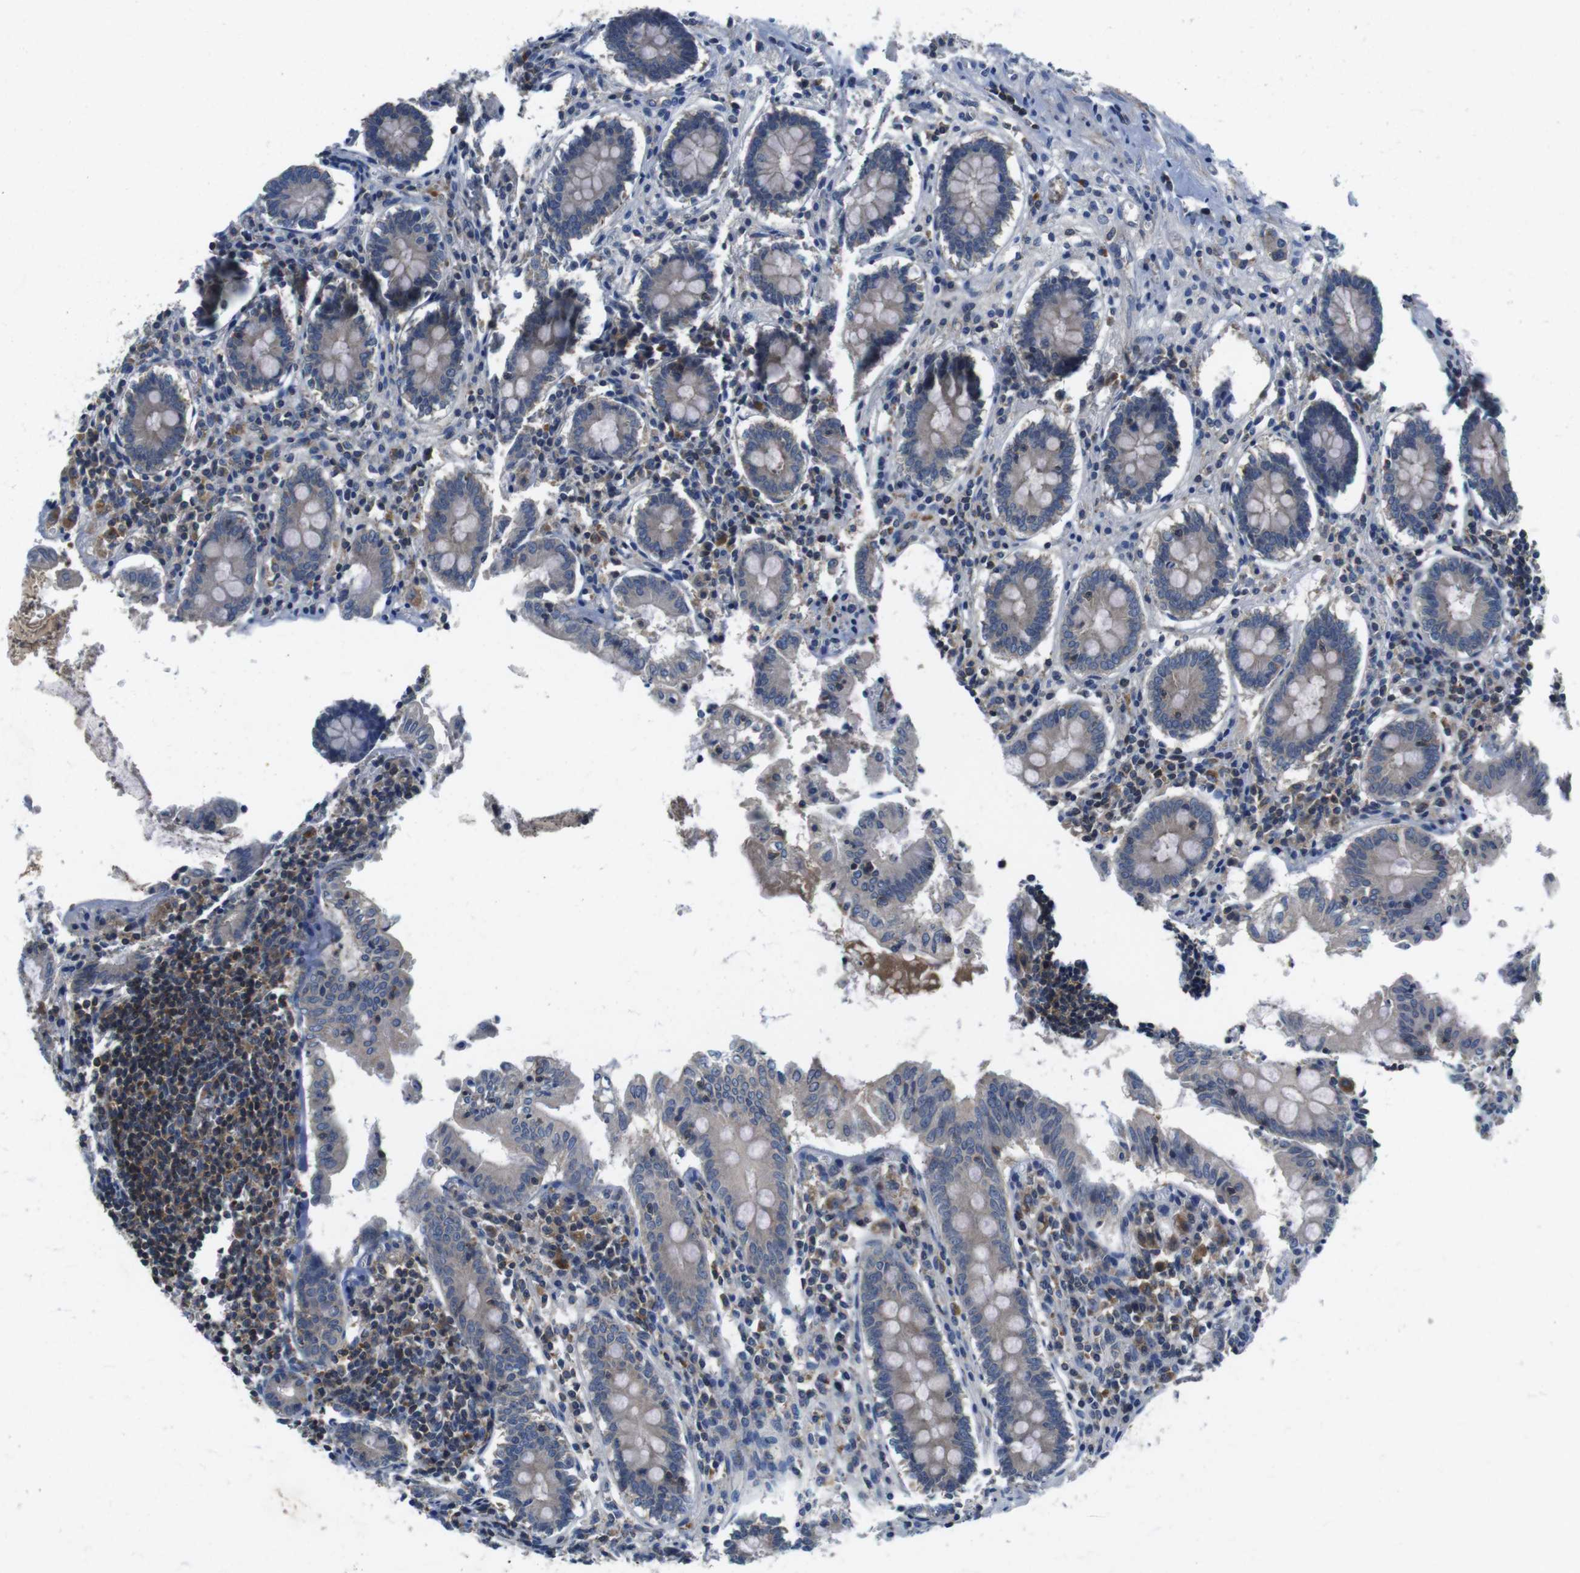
{"staining": {"intensity": "weak", "quantity": "<25%", "location": "cytoplasmic/membranous"}, "tissue": "appendix", "cell_type": "Glandular cells", "image_type": "normal", "snomed": [{"axis": "morphology", "description": "Normal tissue, NOS"}, {"axis": "topography", "description": "Appendix"}], "caption": "This photomicrograph is of unremarkable appendix stained with IHC to label a protein in brown with the nuclei are counter-stained blue. There is no staining in glandular cells.", "gene": "PIK3CD", "patient": {"sex": "female", "age": 50}}